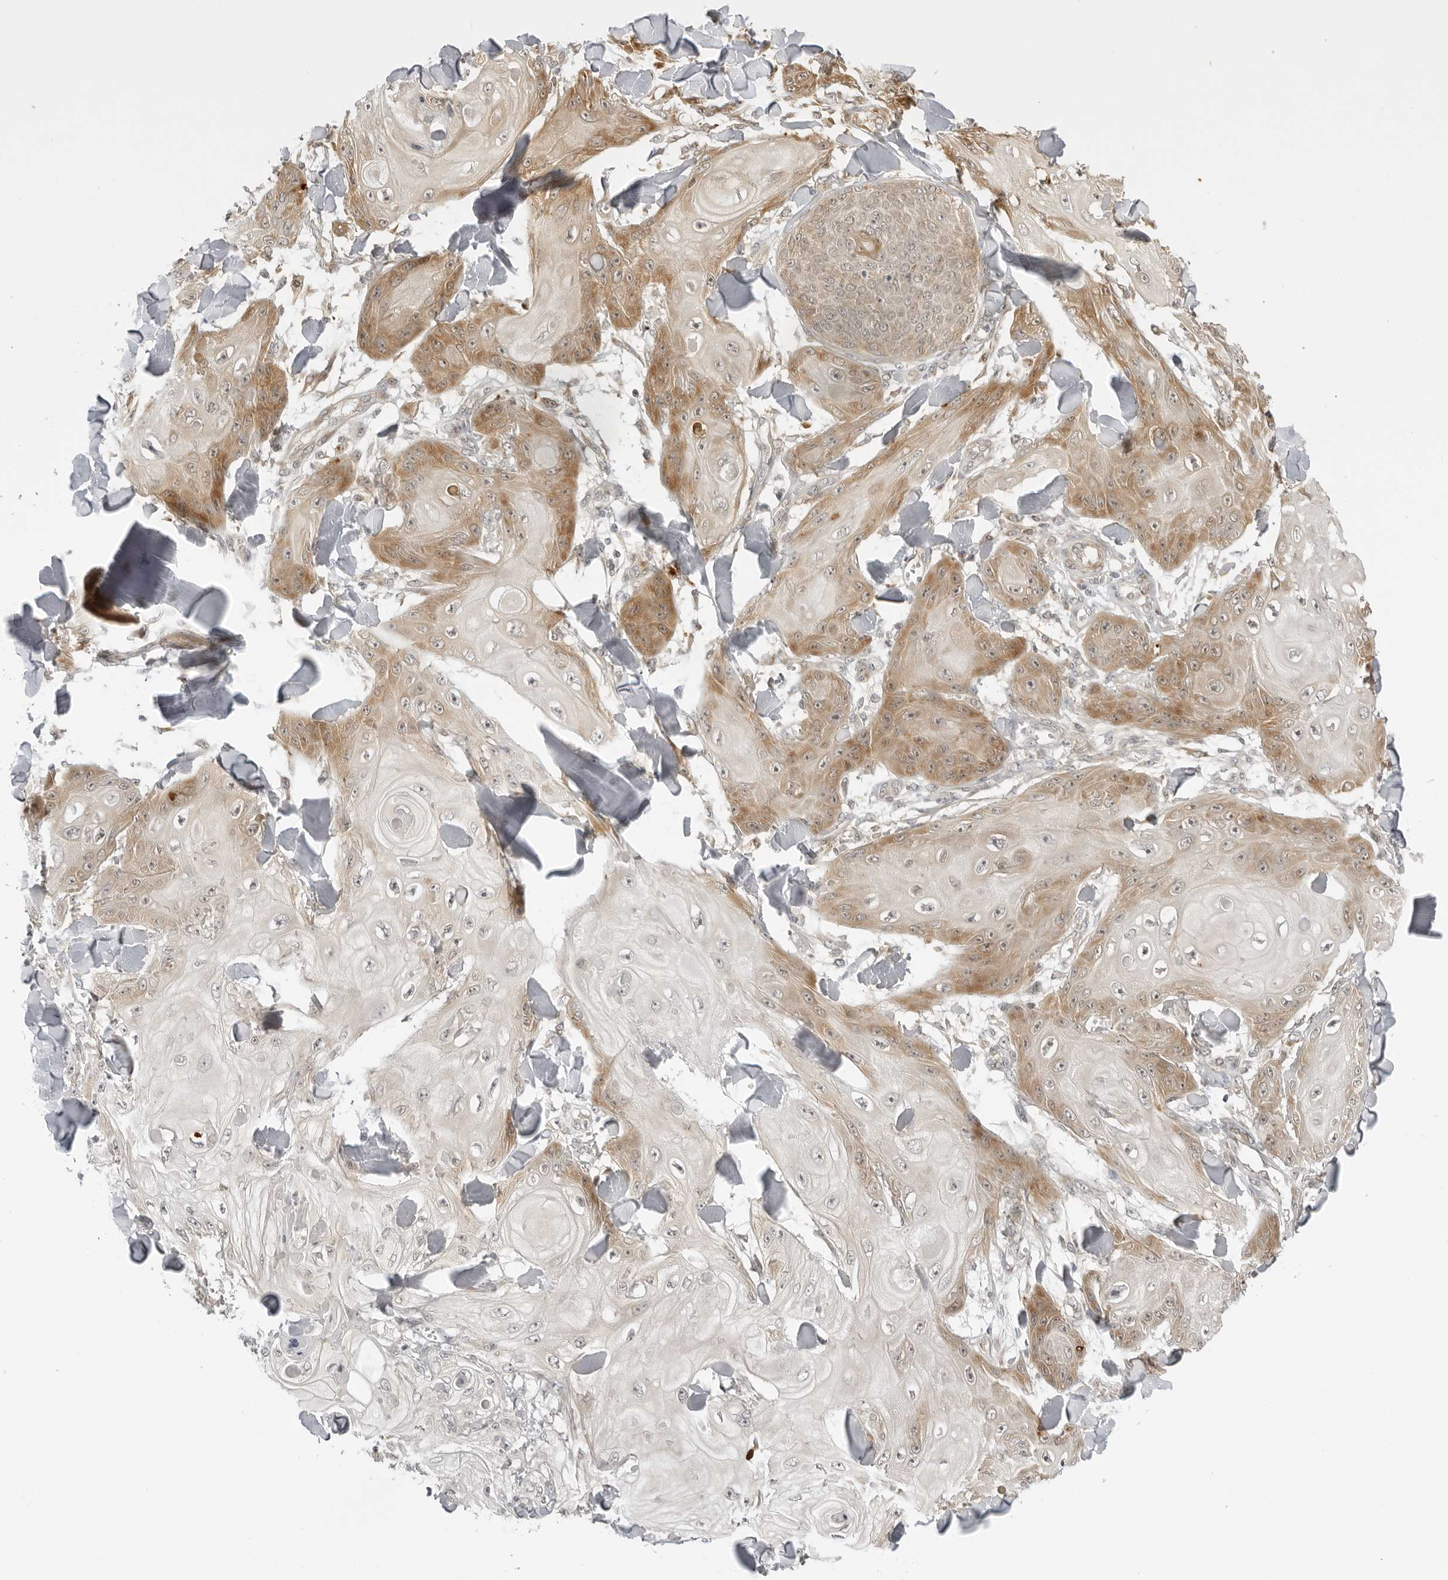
{"staining": {"intensity": "moderate", "quantity": "25%-75%", "location": "cytoplasmic/membranous"}, "tissue": "skin cancer", "cell_type": "Tumor cells", "image_type": "cancer", "snomed": [{"axis": "morphology", "description": "Squamous cell carcinoma, NOS"}, {"axis": "topography", "description": "Skin"}], "caption": "Moderate cytoplasmic/membranous expression is present in about 25%-75% of tumor cells in skin cancer. The staining is performed using DAB brown chromogen to label protein expression. The nuclei are counter-stained blue using hematoxylin.", "gene": "PRRC2C", "patient": {"sex": "male", "age": 74}}